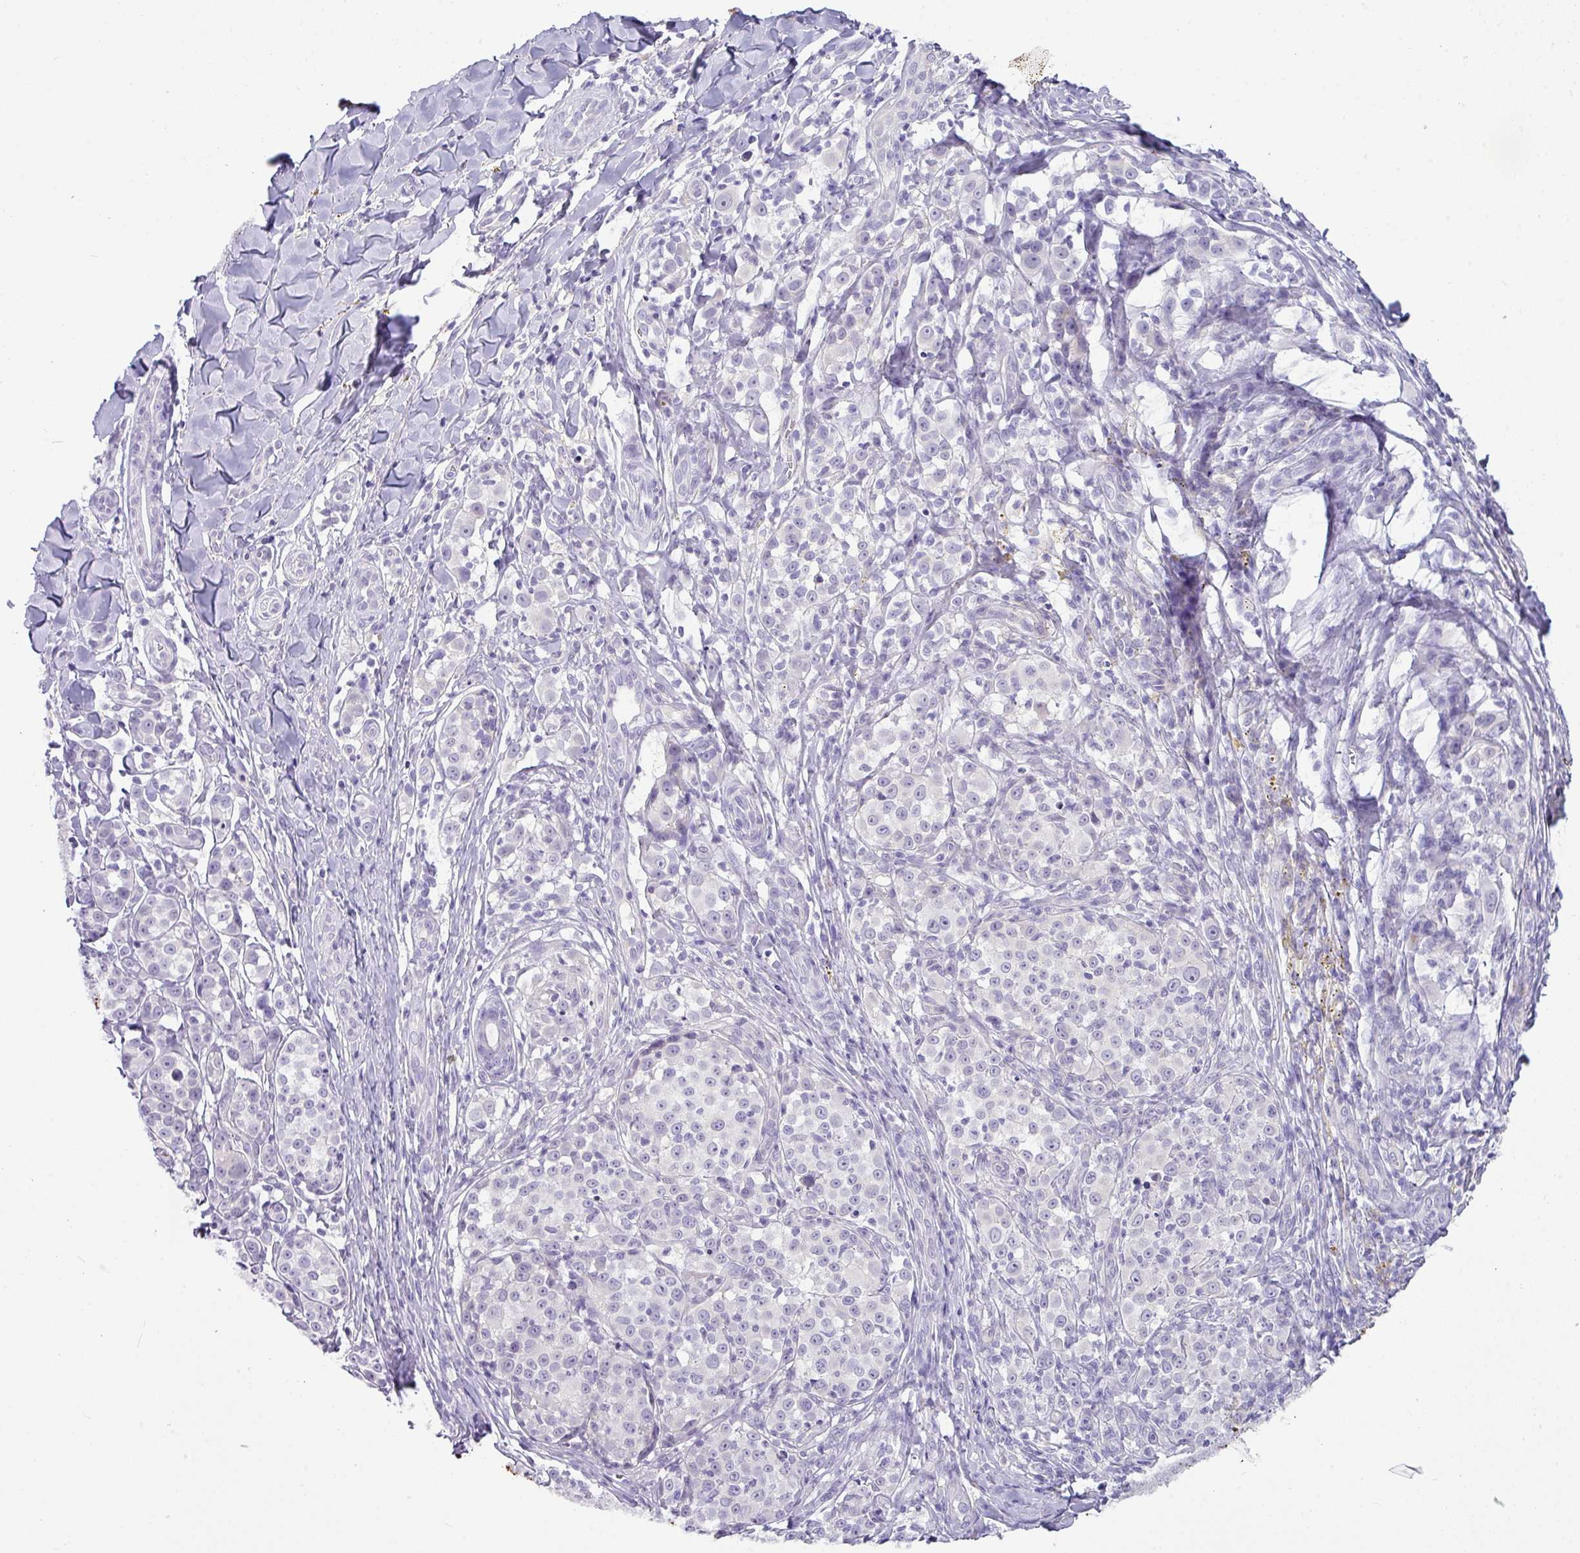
{"staining": {"intensity": "negative", "quantity": "none", "location": "none"}, "tissue": "melanoma", "cell_type": "Tumor cells", "image_type": "cancer", "snomed": [{"axis": "morphology", "description": "Malignant melanoma, NOS"}, {"axis": "topography", "description": "Skin"}], "caption": "Immunohistochemical staining of melanoma reveals no significant positivity in tumor cells.", "gene": "ZNF524", "patient": {"sex": "female", "age": 35}}